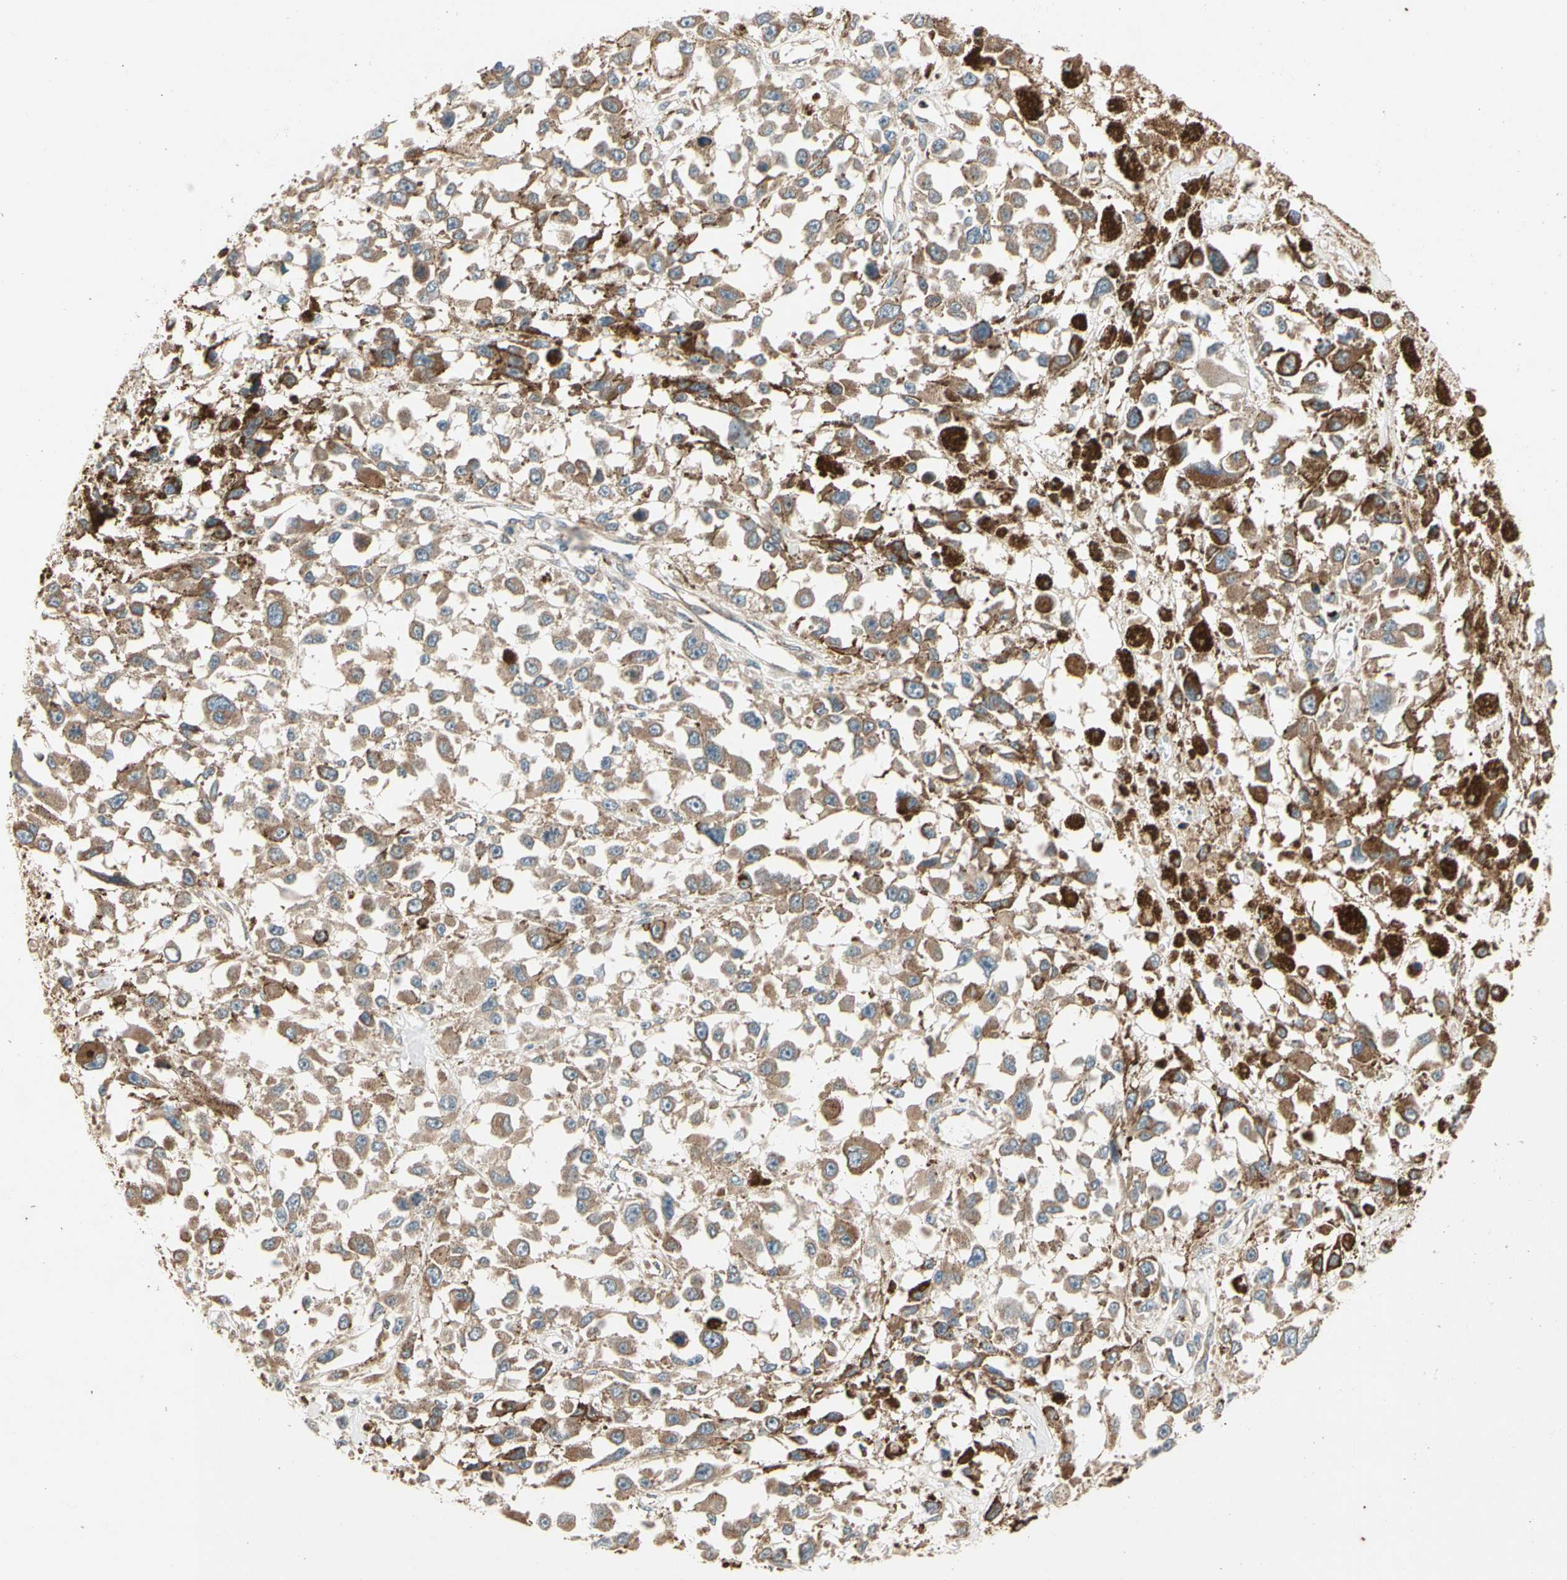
{"staining": {"intensity": "strong", "quantity": ">75%", "location": "cytoplasmic/membranous"}, "tissue": "melanoma", "cell_type": "Tumor cells", "image_type": "cancer", "snomed": [{"axis": "morphology", "description": "Malignant melanoma, Metastatic site"}, {"axis": "topography", "description": "Lymph node"}], "caption": "Melanoma tissue demonstrates strong cytoplasmic/membranous positivity in about >75% of tumor cells, visualized by immunohistochemistry.", "gene": "ROCK2", "patient": {"sex": "male", "age": 59}}